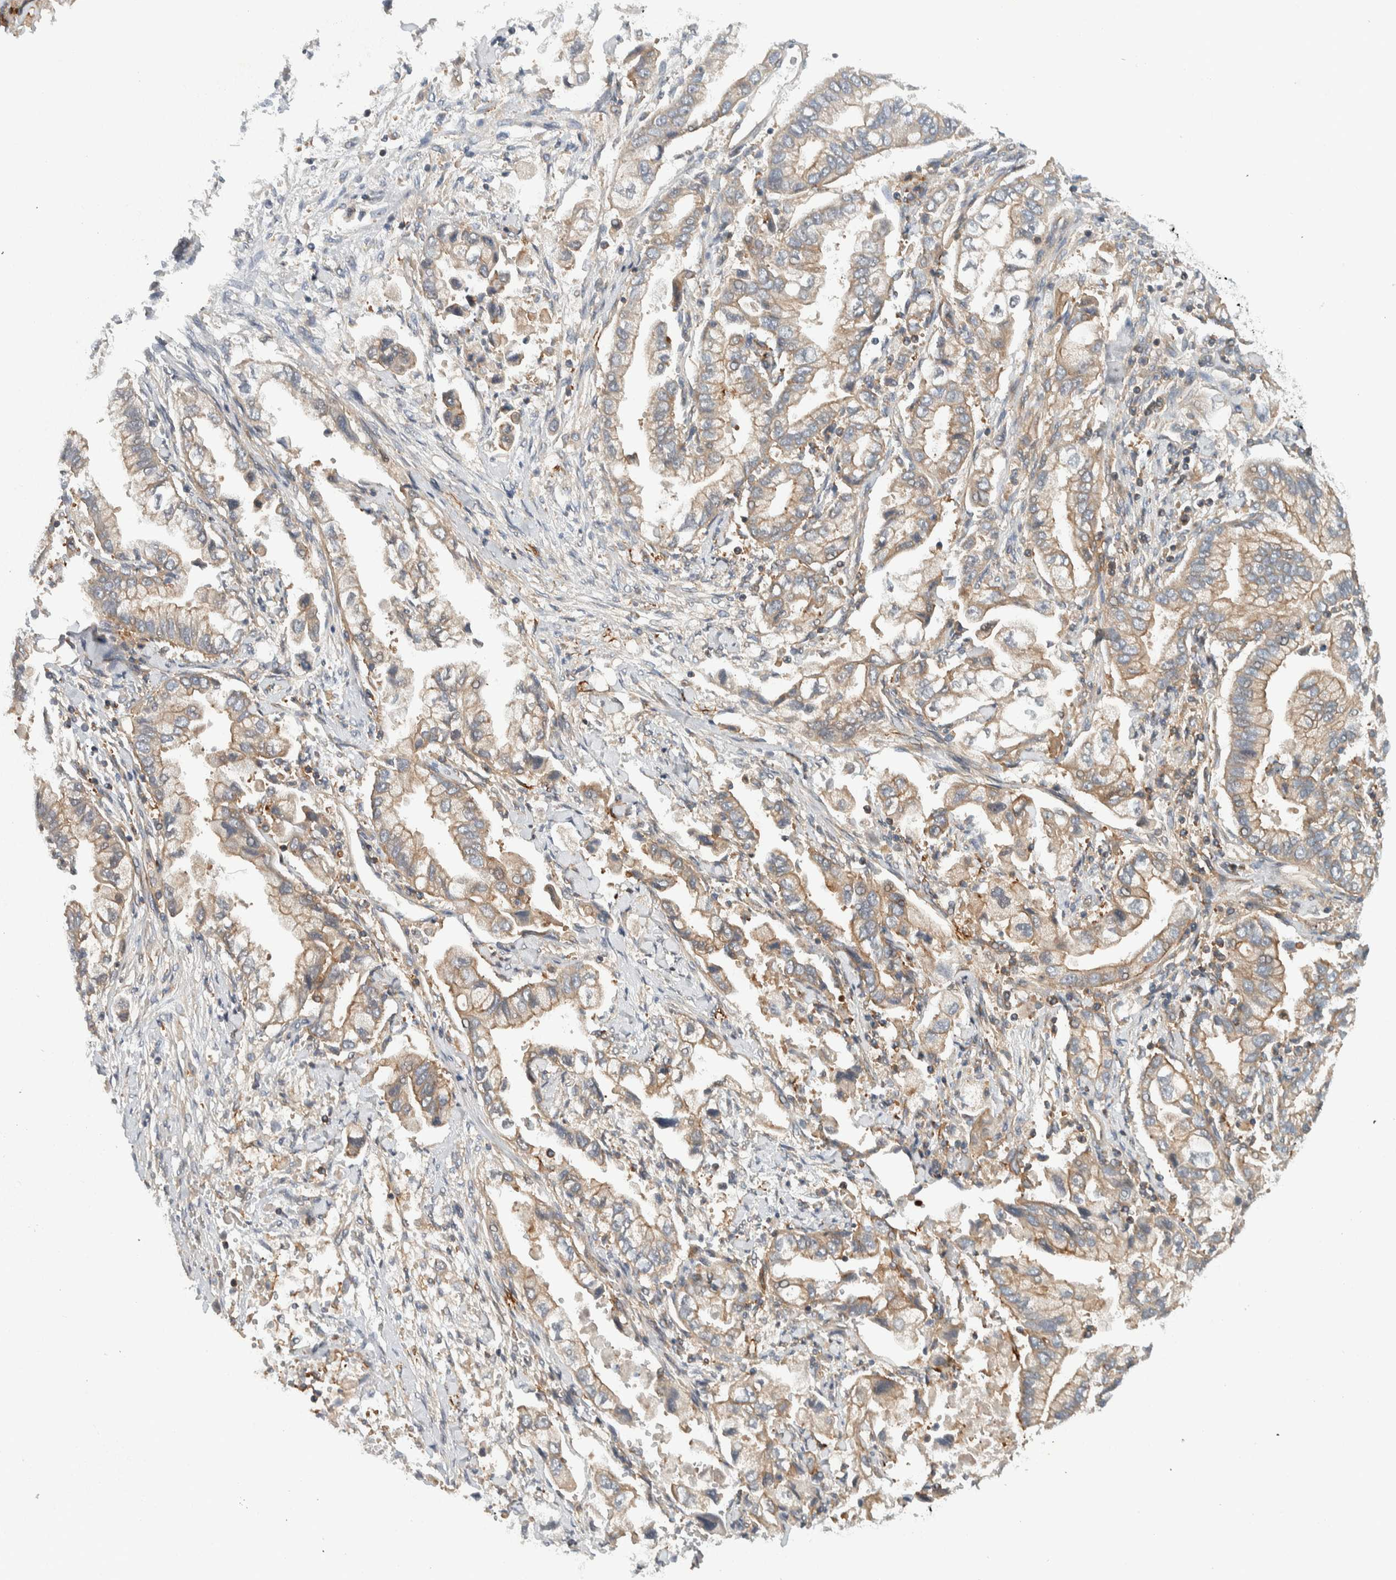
{"staining": {"intensity": "weak", "quantity": "25%-75%", "location": "cytoplasmic/membranous"}, "tissue": "stomach cancer", "cell_type": "Tumor cells", "image_type": "cancer", "snomed": [{"axis": "morphology", "description": "Normal tissue, NOS"}, {"axis": "morphology", "description": "Adenocarcinoma, NOS"}, {"axis": "topography", "description": "Stomach"}], "caption": "About 25%-75% of tumor cells in human stomach cancer (adenocarcinoma) display weak cytoplasmic/membranous protein expression as visualized by brown immunohistochemical staining.", "gene": "MPRIP", "patient": {"sex": "male", "age": 62}}